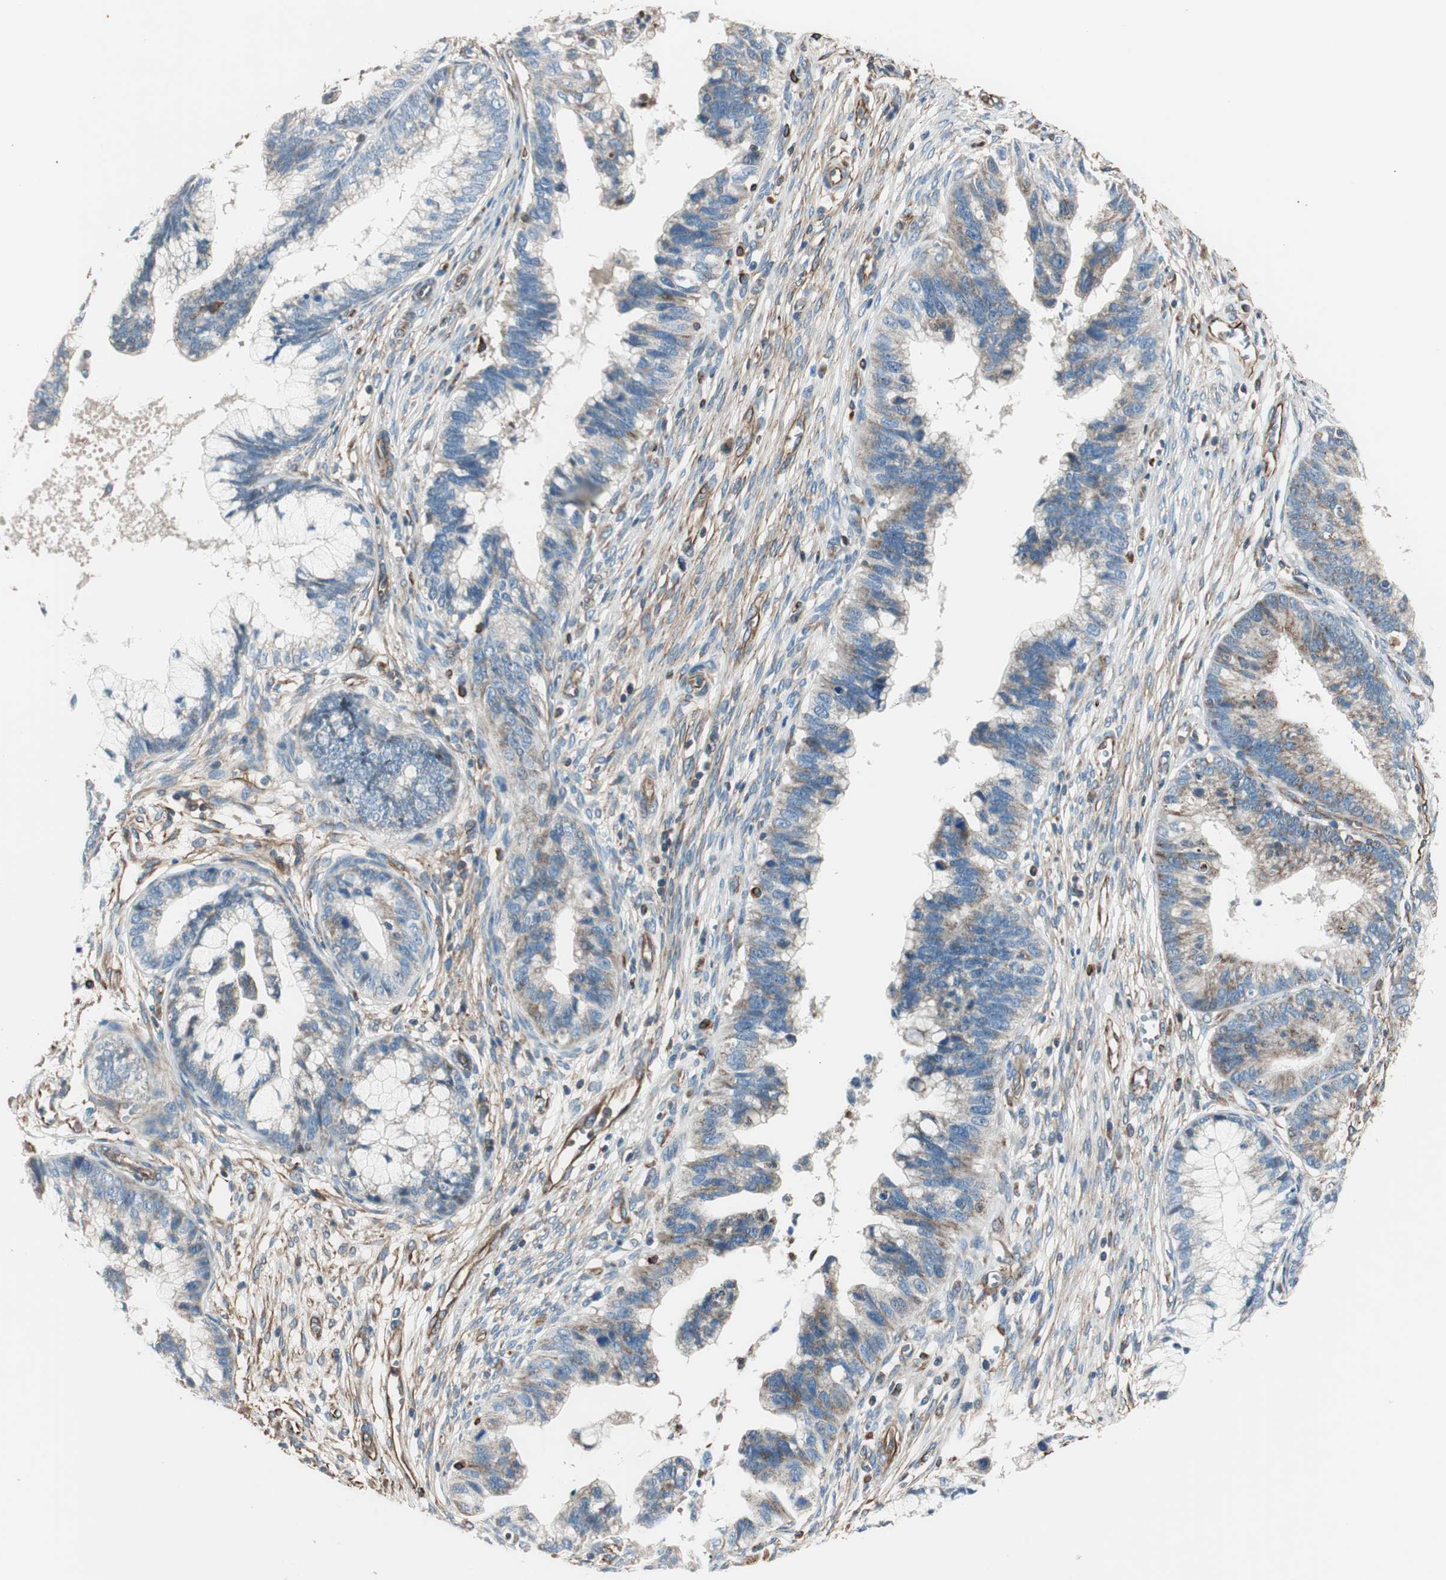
{"staining": {"intensity": "weak", "quantity": "<25%", "location": "cytoplasmic/membranous"}, "tissue": "cervical cancer", "cell_type": "Tumor cells", "image_type": "cancer", "snomed": [{"axis": "morphology", "description": "Adenocarcinoma, NOS"}, {"axis": "topography", "description": "Cervix"}], "caption": "Tumor cells show no significant staining in cervical adenocarcinoma.", "gene": "SRCIN1", "patient": {"sex": "female", "age": 44}}